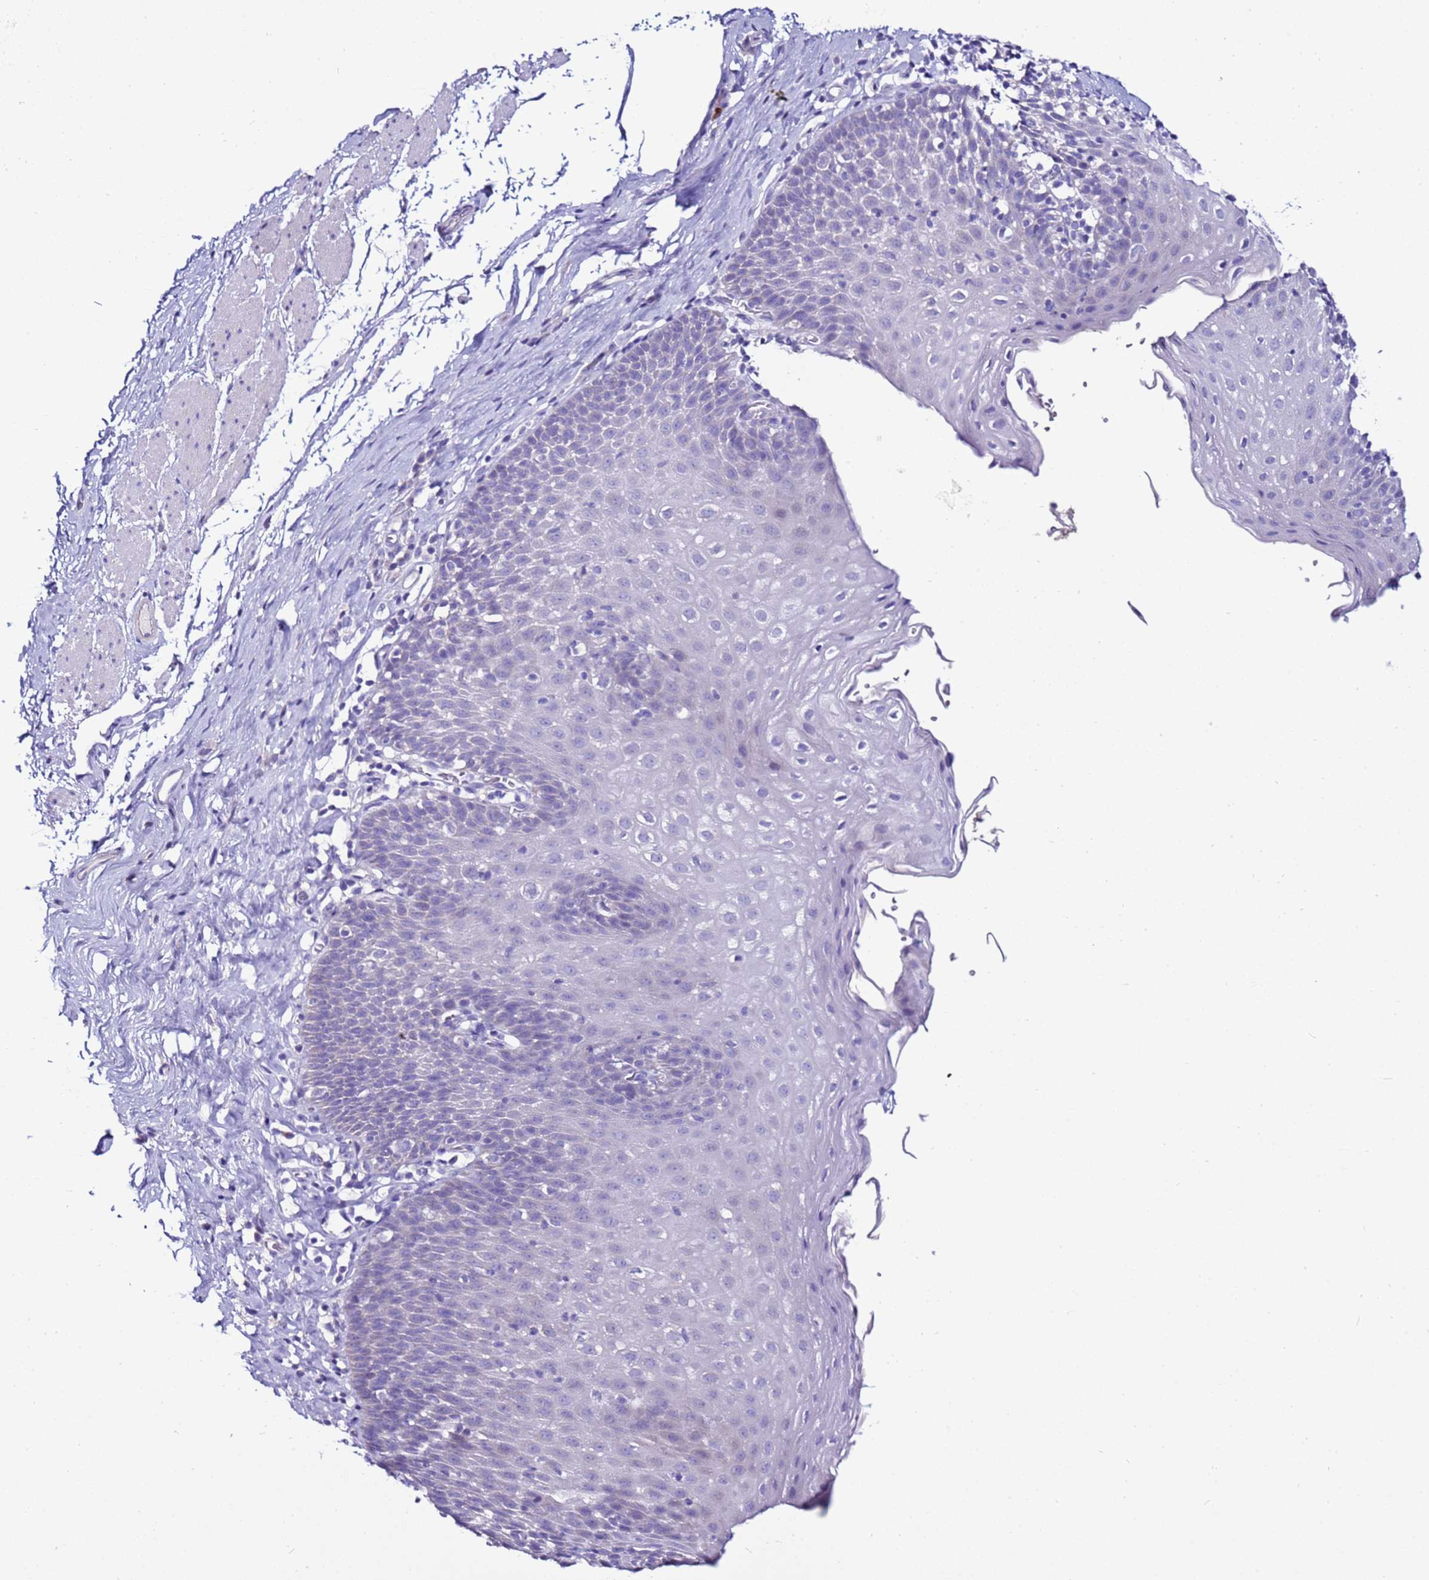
{"staining": {"intensity": "negative", "quantity": "none", "location": "none"}, "tissue": "esophagus", "cell_type": "Squamous epithelial cells", "image_type": "normal", "snomed": [{"axis": "morphology", "description": "Normal tissue, NOS"}, {"axis": "topography", "description": "Esophagus"}], "caption": "Immunohistochemistry (IHC) histopathology image of normal esophagus: esophagus stained with DAB demonstrates no significant protein expression in squamous epithelial cells.", "gene": "MYBPC3", "patient": {"sex": "female", "age": 61}}